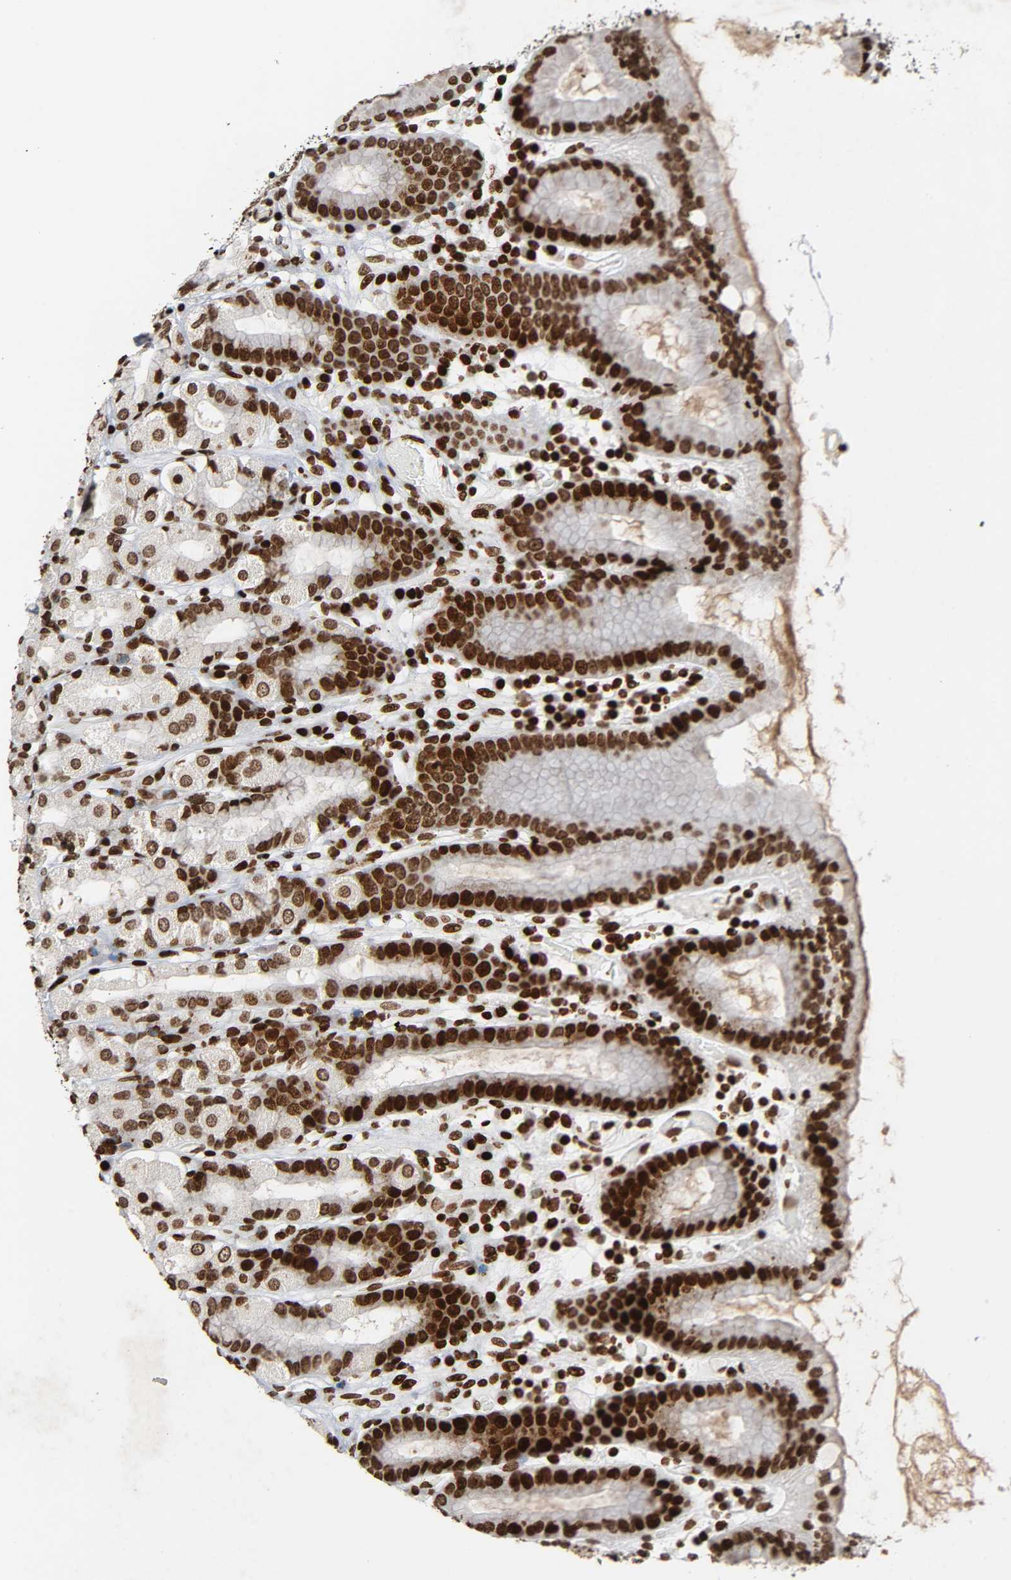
{"staining": {"intensity": "strong", "quantity": ">75%", "location": "nuclear"}, "tissue": "stomach", "cell_type": "Glandular cells", "image_type": "normal", "snomed": [{"axis": "morphology", "description": "Normal tissue, NOS"}, {"axis": "topography", "description": "Stomach, upper"}], "caption": "Brown immunohistochemical staining in normal human stomach displays strong nuclear positivity in about >75% of glandular cells. The protein is stained brown, and the nuclei are stained in blue (DAB IHC with brightfield microscopy, high magnification).", "gene": "RXRA", "patient": {"sex": "male", "age": 68}}